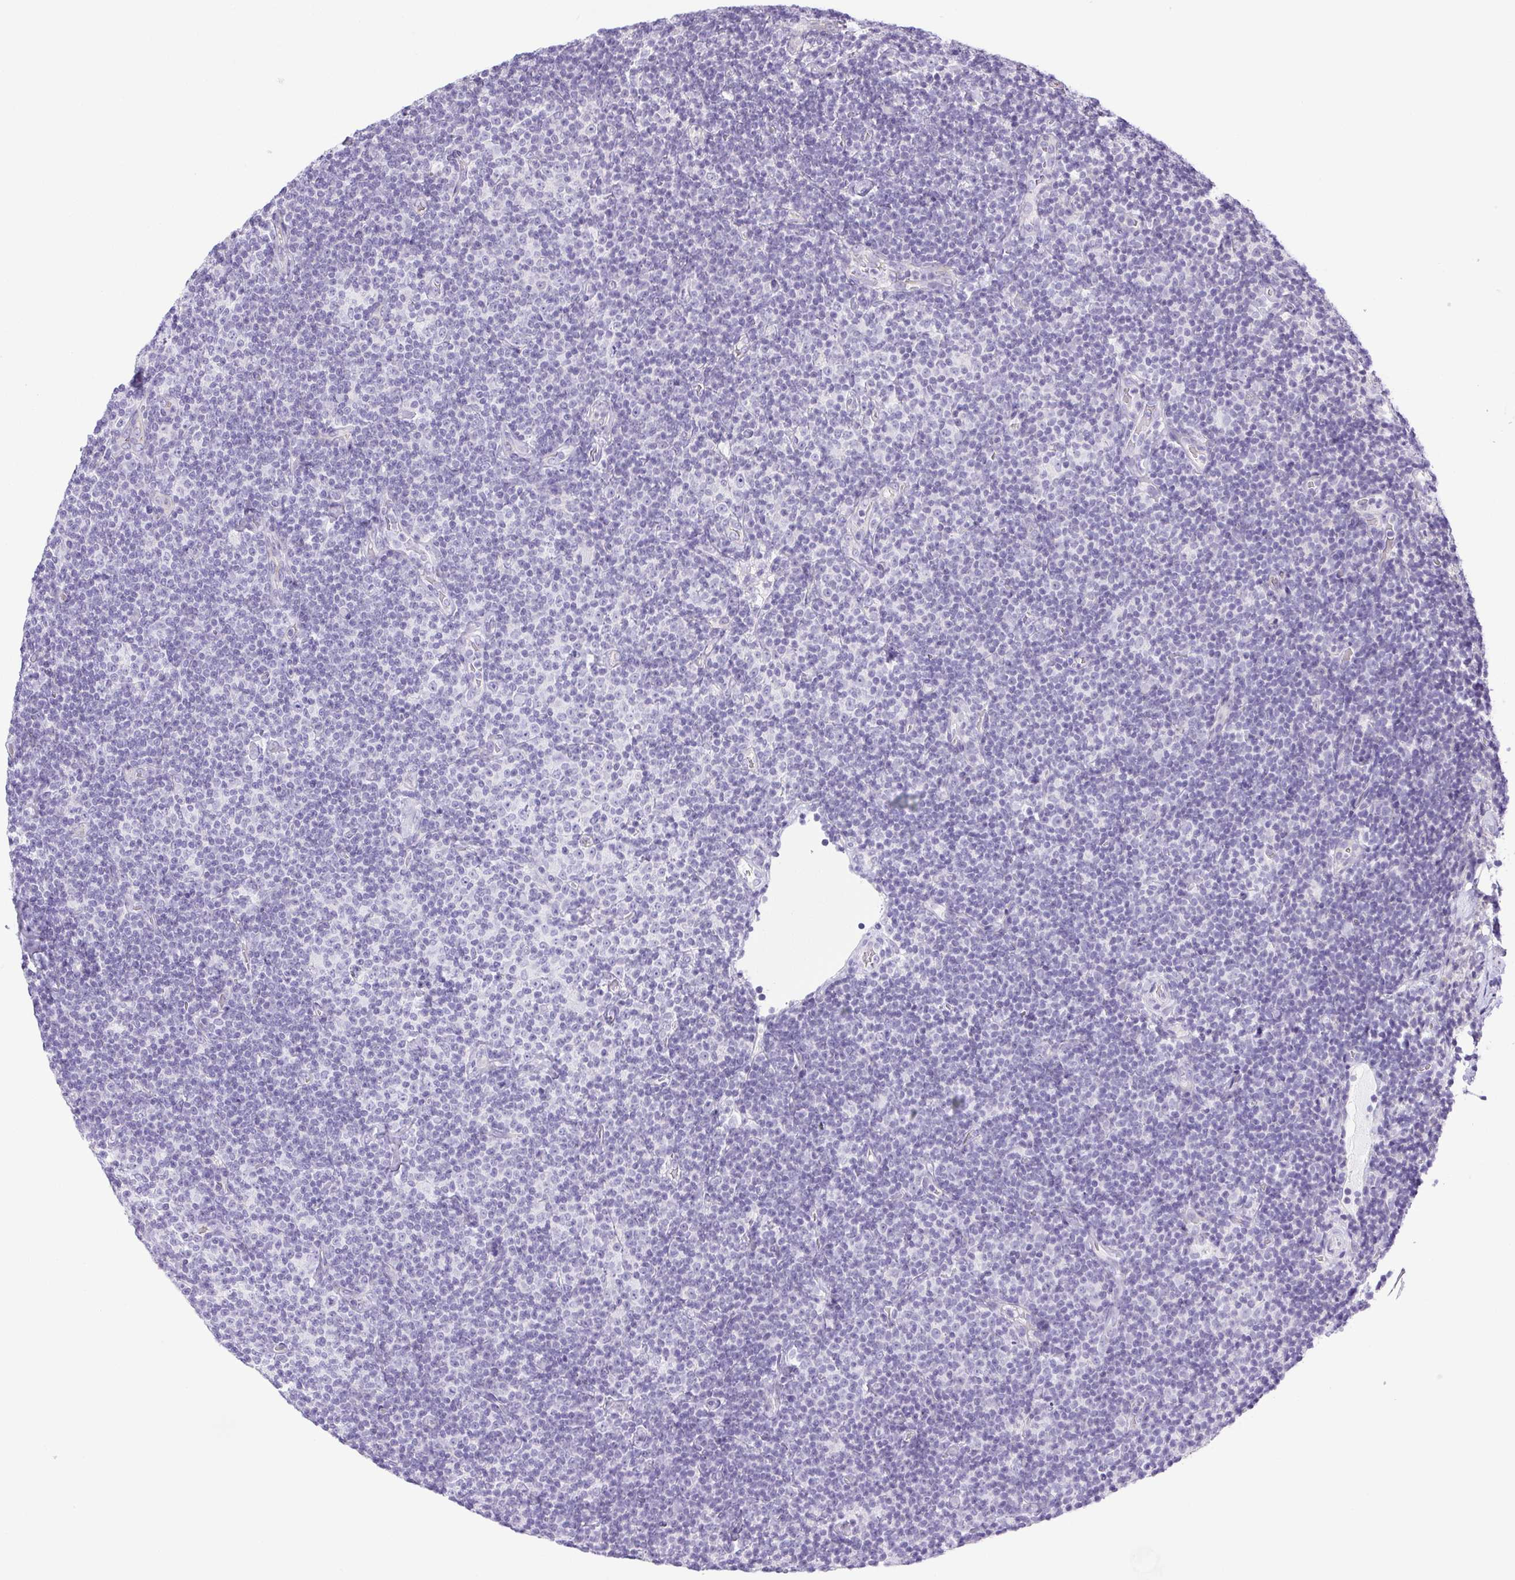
{"staining": {"intensity": "negative", "quantity": "none", "location": "none"}, "tissue": "lymphoma", "cell_type": "Tumor cells", "image_type": "cancer", "snomed": [{"axis": "morphology", "description": "Malignant lymphoma, non-Hodgkin's type, Low grade"}, {"axis": "topography", "description": "Lymph node"}], "caption": "High magnification brightfield microscopy of lymphoma stained with DAB (brown) and counterstained with hematoxylin (blue): tumor cells show no significant positivity.", "gene": "PAPPA2", "patient": {"sex": "male", "age": 81}}